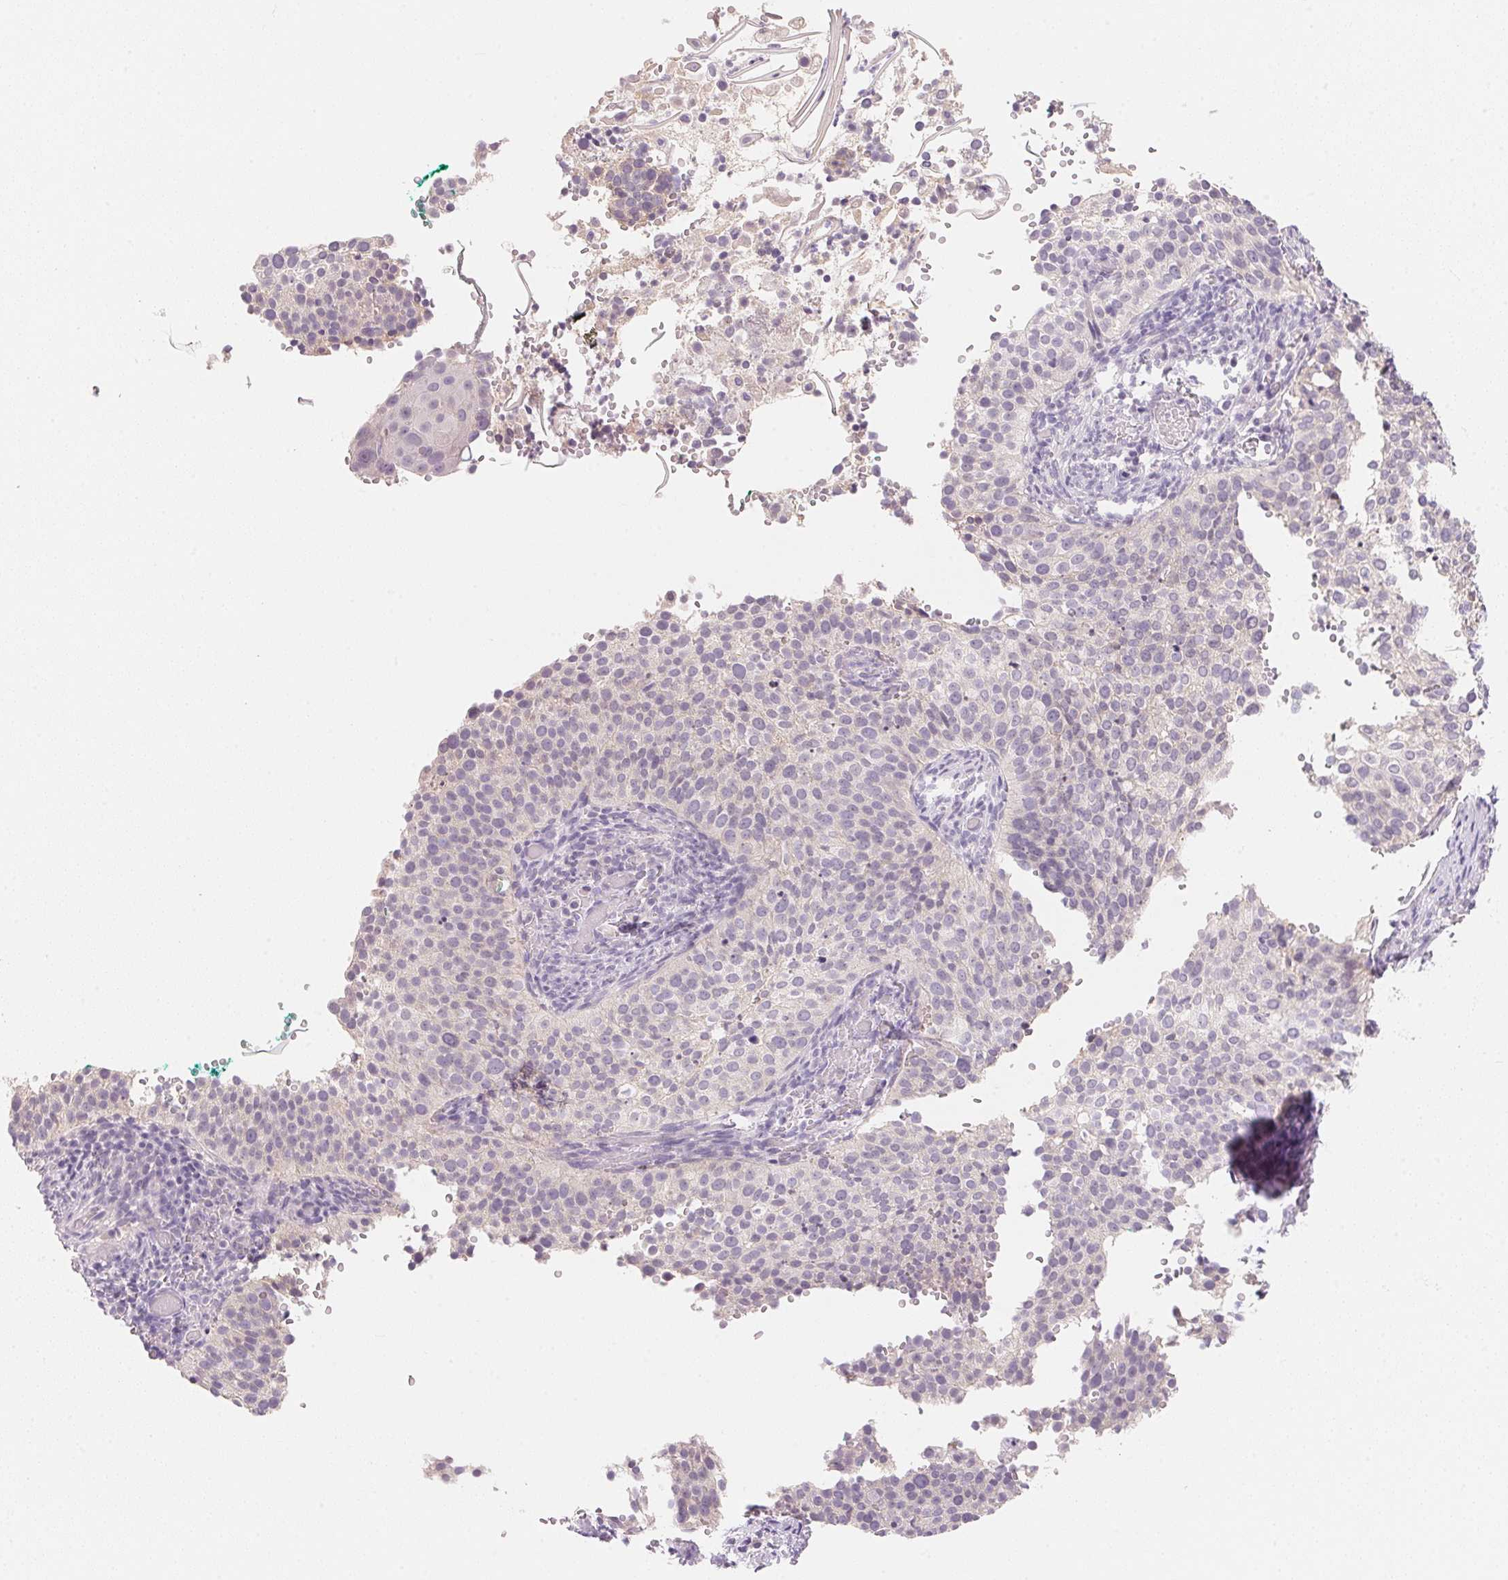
{"staining": {"intensity": "negative", "quantity": "none", "location": "none"}, "tissue": "cervical cancer", "cell_type": "Tumor cells", "image_type": "cancer", "snomed": [{"axis": "morphology", "description": "Squamous cell carcinoma, NOS"}, {"axis": "topography", "description": "Cervix"}], "caption": "An IHC histopathology image of cervical cancer is shown. There is no staining in tumor cells of cervical cancer. The staining was performed using DAB to visualize the protein expression in brown, while the nuclei were stained in blue with hematoxylin (Magnification: 20x).", "gene": "MCOLN3", "patient": {"sex": "female", "age": 44}}